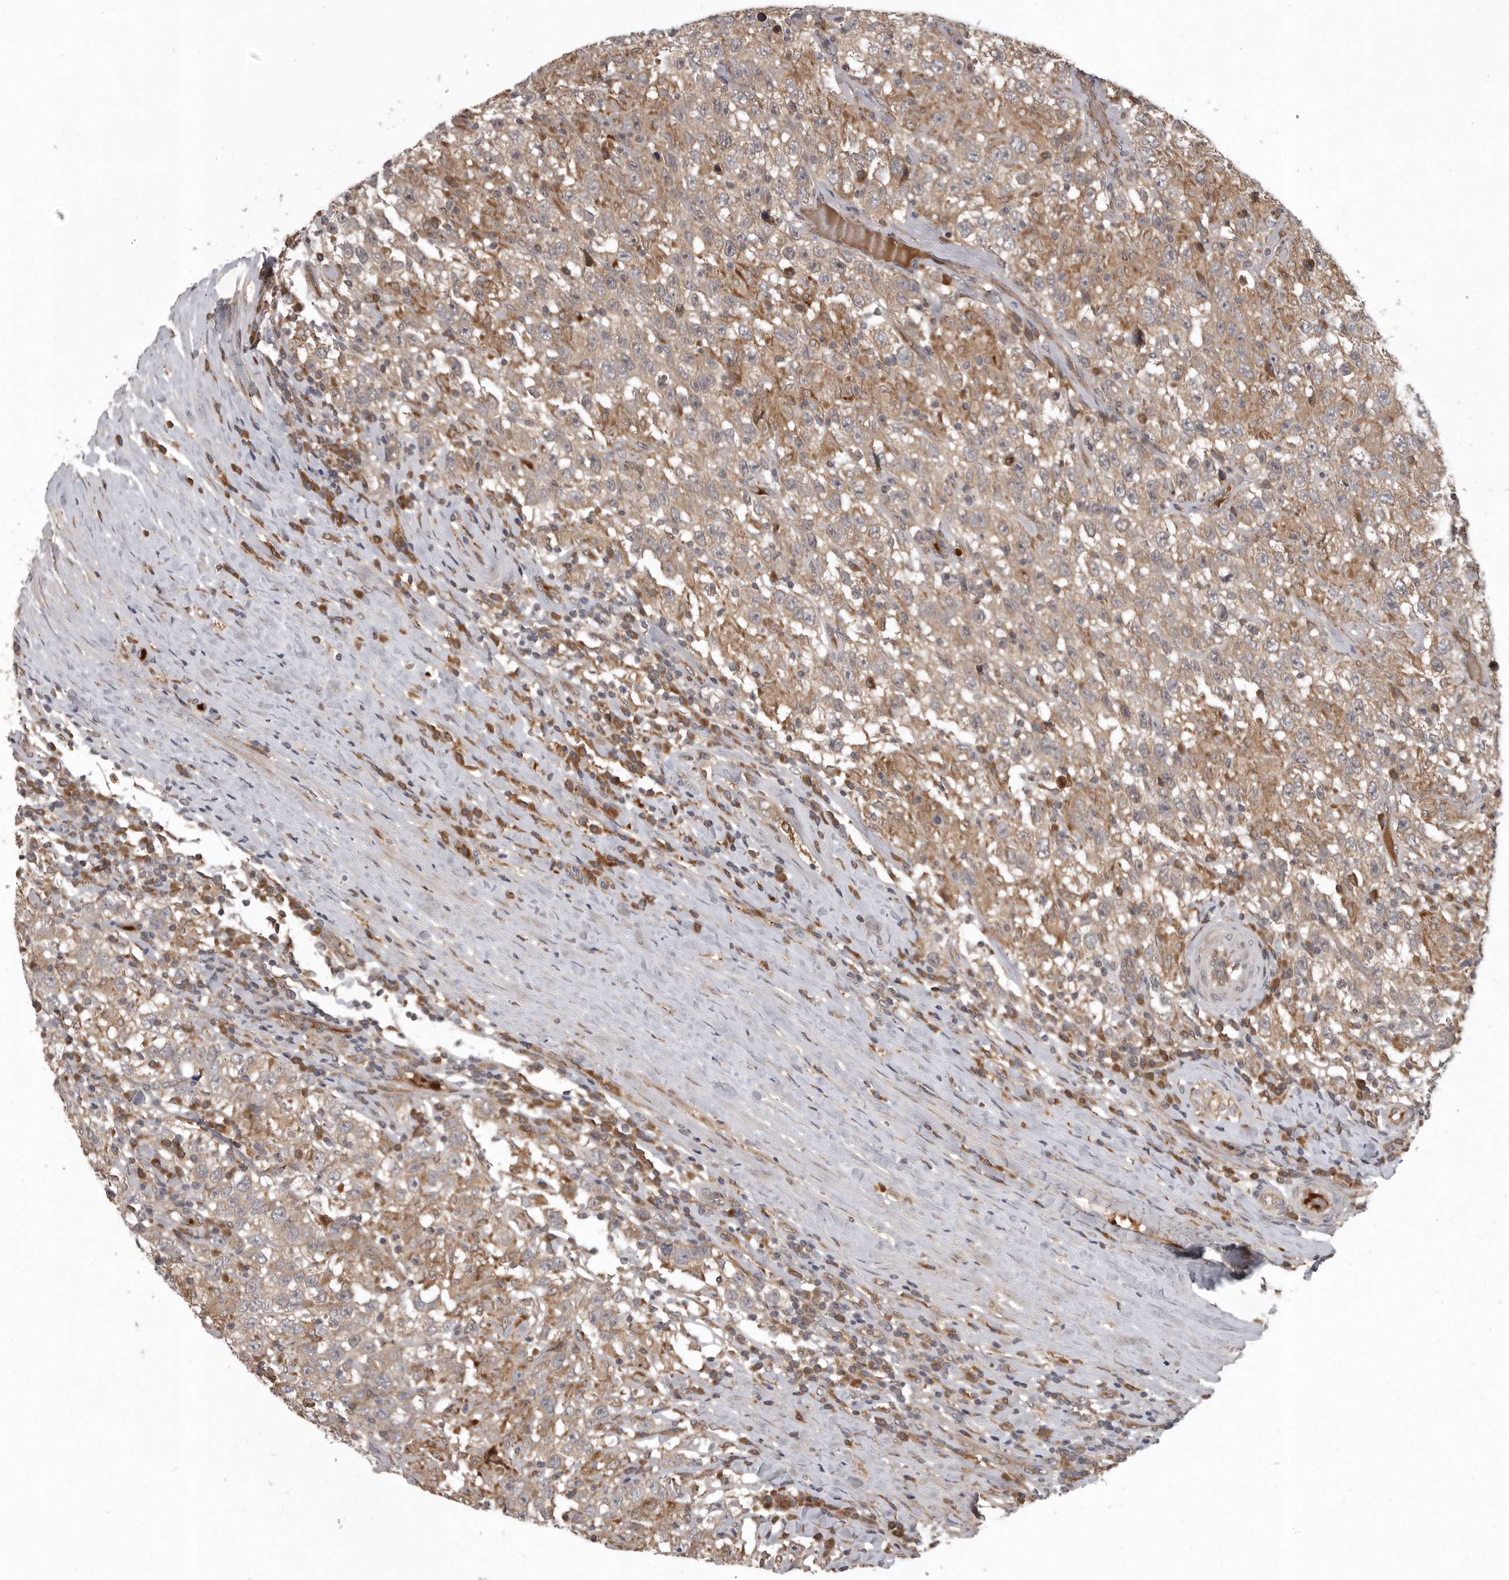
{"staining": {"intensity": "weak", "quantity": ">75%", "location": "cytoplasmic/membranous"}, "tissue": "testis cancer", "cell_type": "Tumor cells", "image_type": "cancer", "snomed": [{"axis": "morphology", "description": "Seminoma, NOS"}, {"axis": "topography", "description": "Testis"}], "caption": "Human testis cancer (seminoma) stained for a protein (brown) displays weak cytoplasmic/membranous positive staining in about >75% of tumor cells.", "gene": "GPR31", "patient": {"sex": "male", "age": 41}}